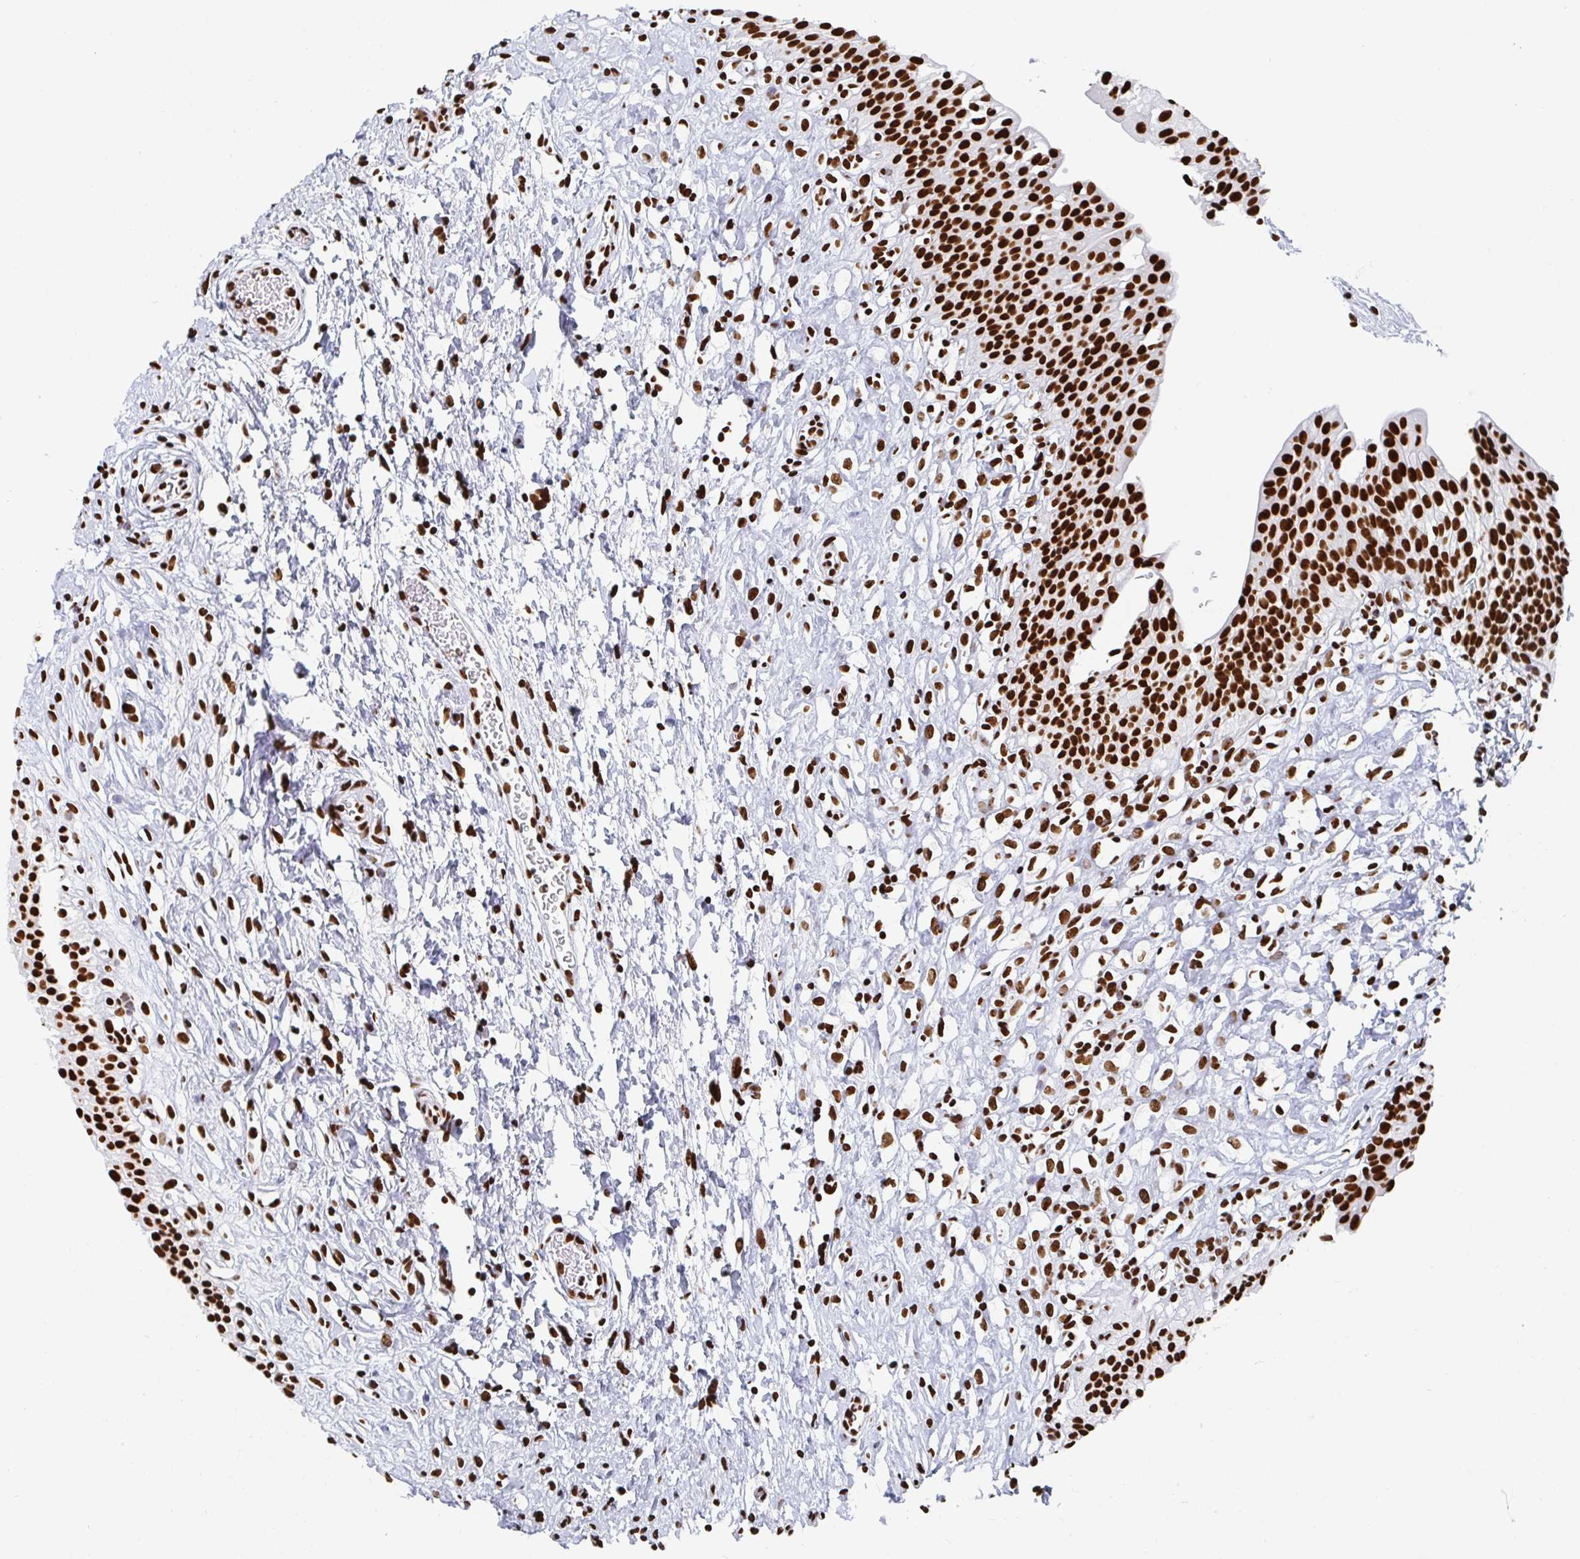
{"staining": {"intensity": "strong", "quantity": ">75%", "location": "nuclear"}, "tissue": "urinary bladder", "cell_type": "Urothelial cells", "image_type": "normal", "snomed": [{"axis": "morphology", "description": "Normal tissue, NOS"}, {"axis": "topography", "description": "Urinary bladder"}], "caption": "Brown immunohistochemical staining in normal urinary bladder demonstrates strong nuclear staining in approximately >75% of urothelial cells. (DAB (3,3'-diaminobenzidine) IHC, brown staining for protein, blue staining for nuclei).", "gene": "EWSR1", "patient": {"sex": "male", "age": 51}}